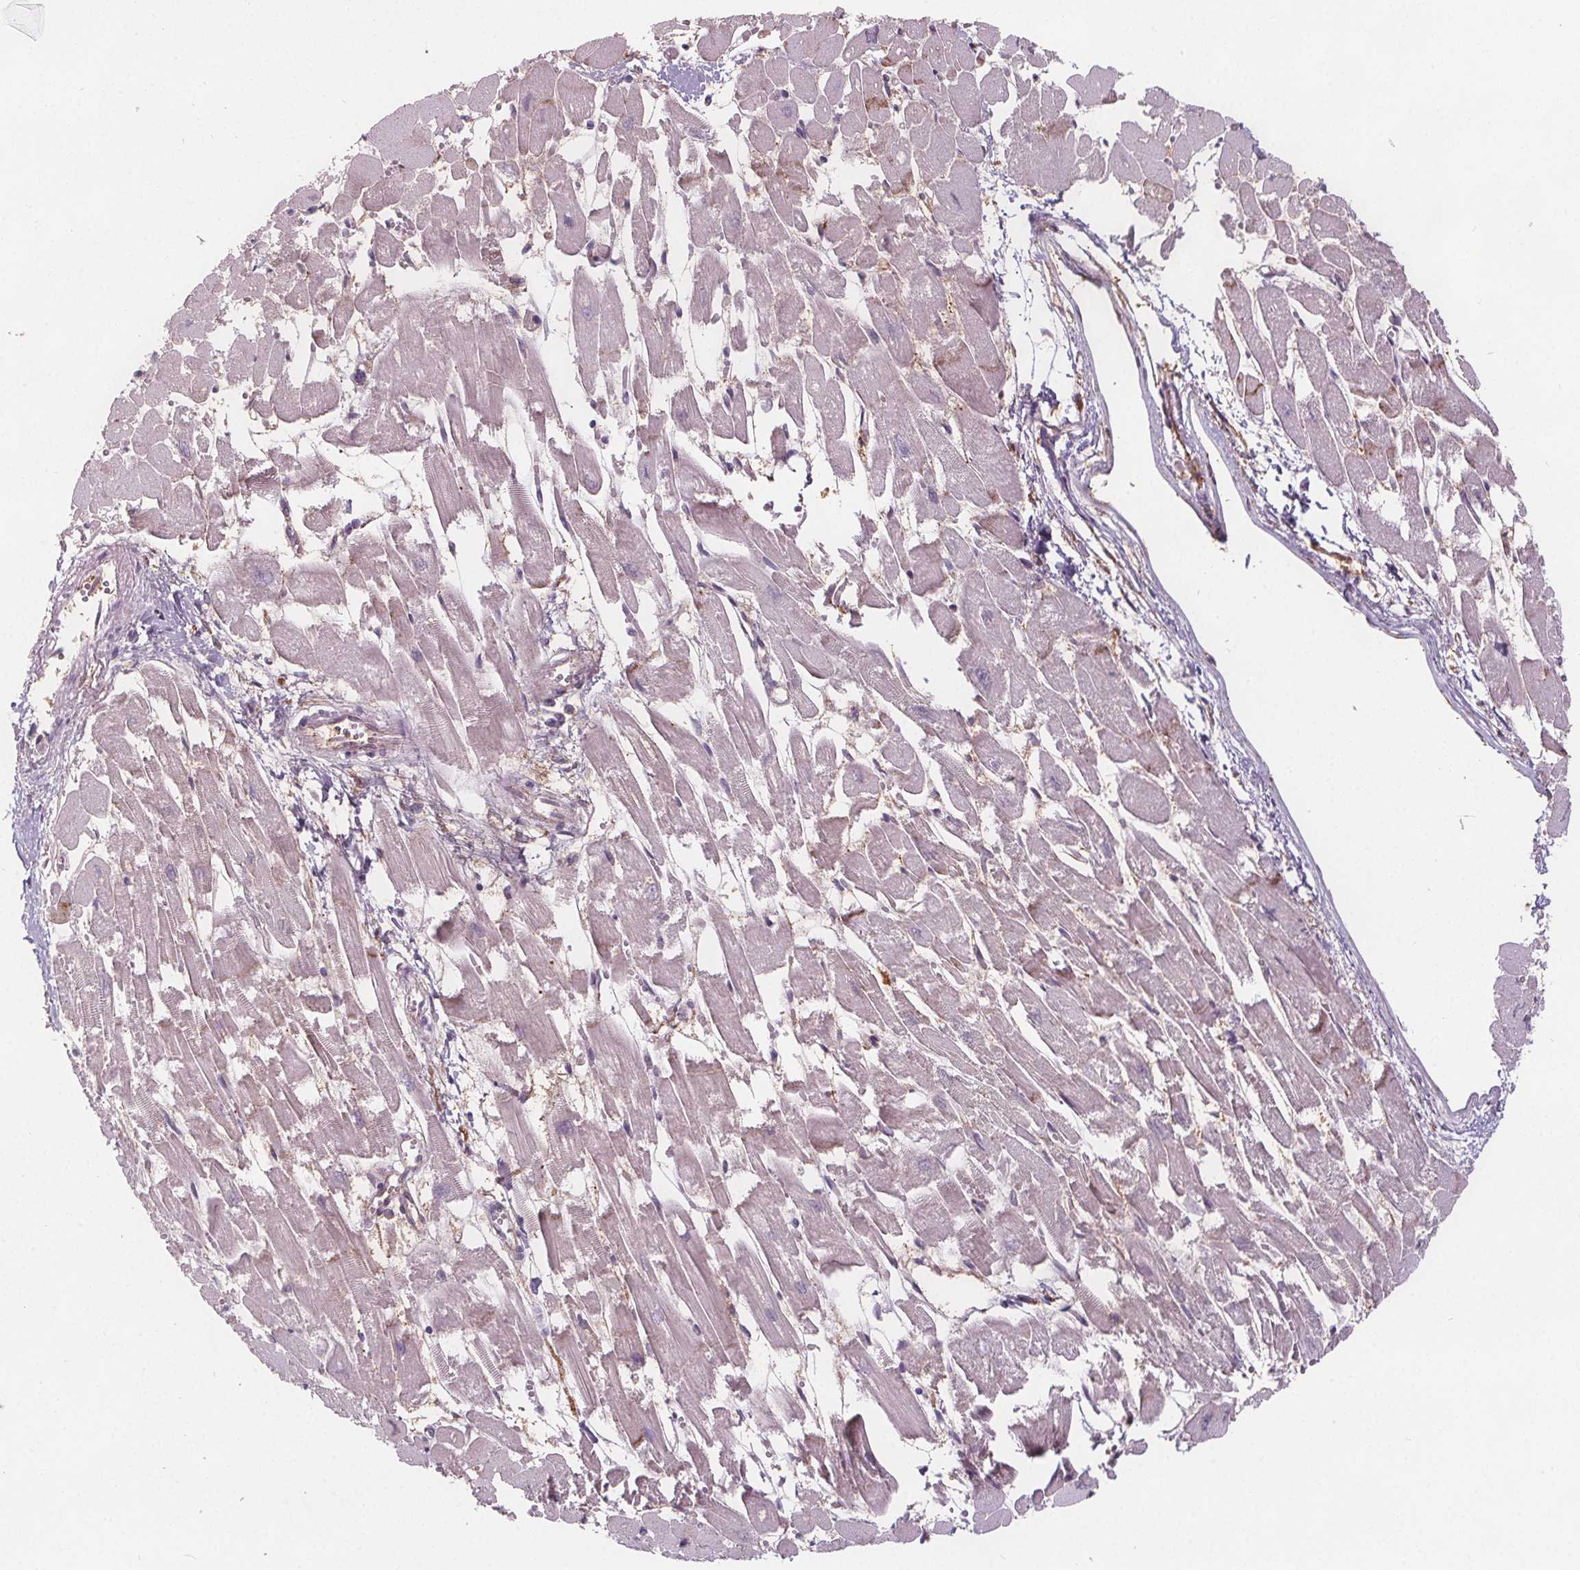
{"staining": {"intensity": "negative", "quantity": "none", "location": "none"}, "tissue": "heart muscle", "cell_type": "Cardiomyocytes", "image_type": "normal", "snomed": [{"axis": "morphology", "description": "Normal tissue, NOS"}, {"axis": "topography", "description": "Heart"}], "caption": "Immunohistochemistry image of unremarkable heart muscle: heart muscle stained with DAB (3,3'-diaminobenzidine) exhibits no significant protein positivity in cardiomyocytes. Brightfield microscopy of IHC stained with DAB (brown) and hematoxylin (blue), captured at high magnification.", "gene": "ATP1A1", "patient": {"sex": "female", "age": 52}}